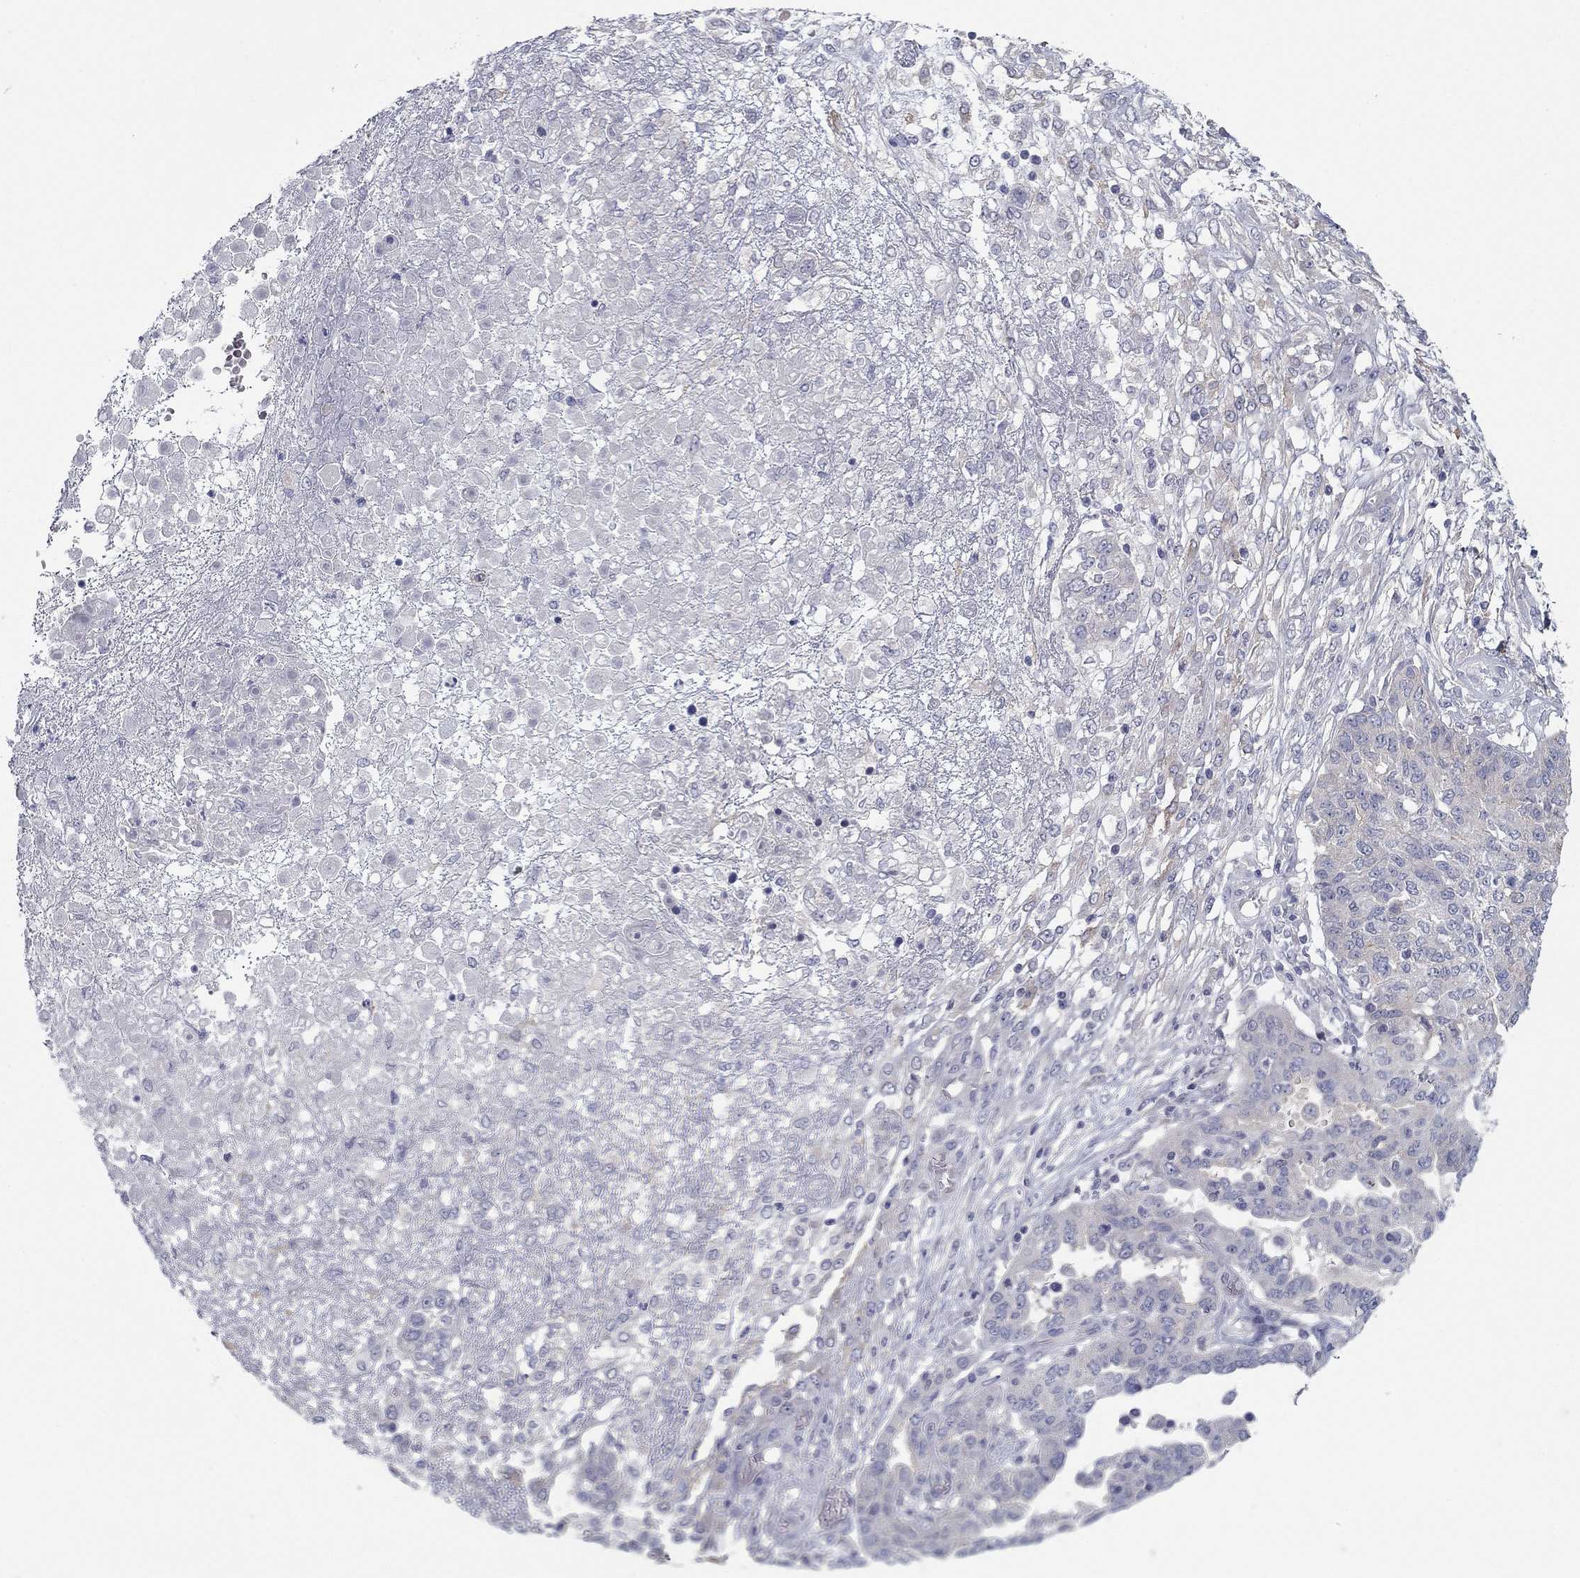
{"staining": {"intensity": "moderate", "quantity": "25%-75%", "location": "cytoplasmic/membranous"}, "tissue": "ovarian cancer", "cell_type": "Tumor cells", "image_type": "cancer", "snomed": [{"axis": "morphology", "description": "Cystadenocarcinoma, serous, NOS"}, {"axis": "topography", "description": "Ovary"}], "caption": "Immunohistochemical staining of human ovarian serous cystadenocarcinoma displays medium levels of moderate cytoplasmic/membranous positivity in about 25%-75% of tumor cells. The protein is stained brown, and the nuclei are stained in blue (DAB (3,3'-diaminobenzidine) IHC with brightfield microscopy, high magnification).", "gene": "PLS1", "patient": {"sex": "female", "age": 67}}